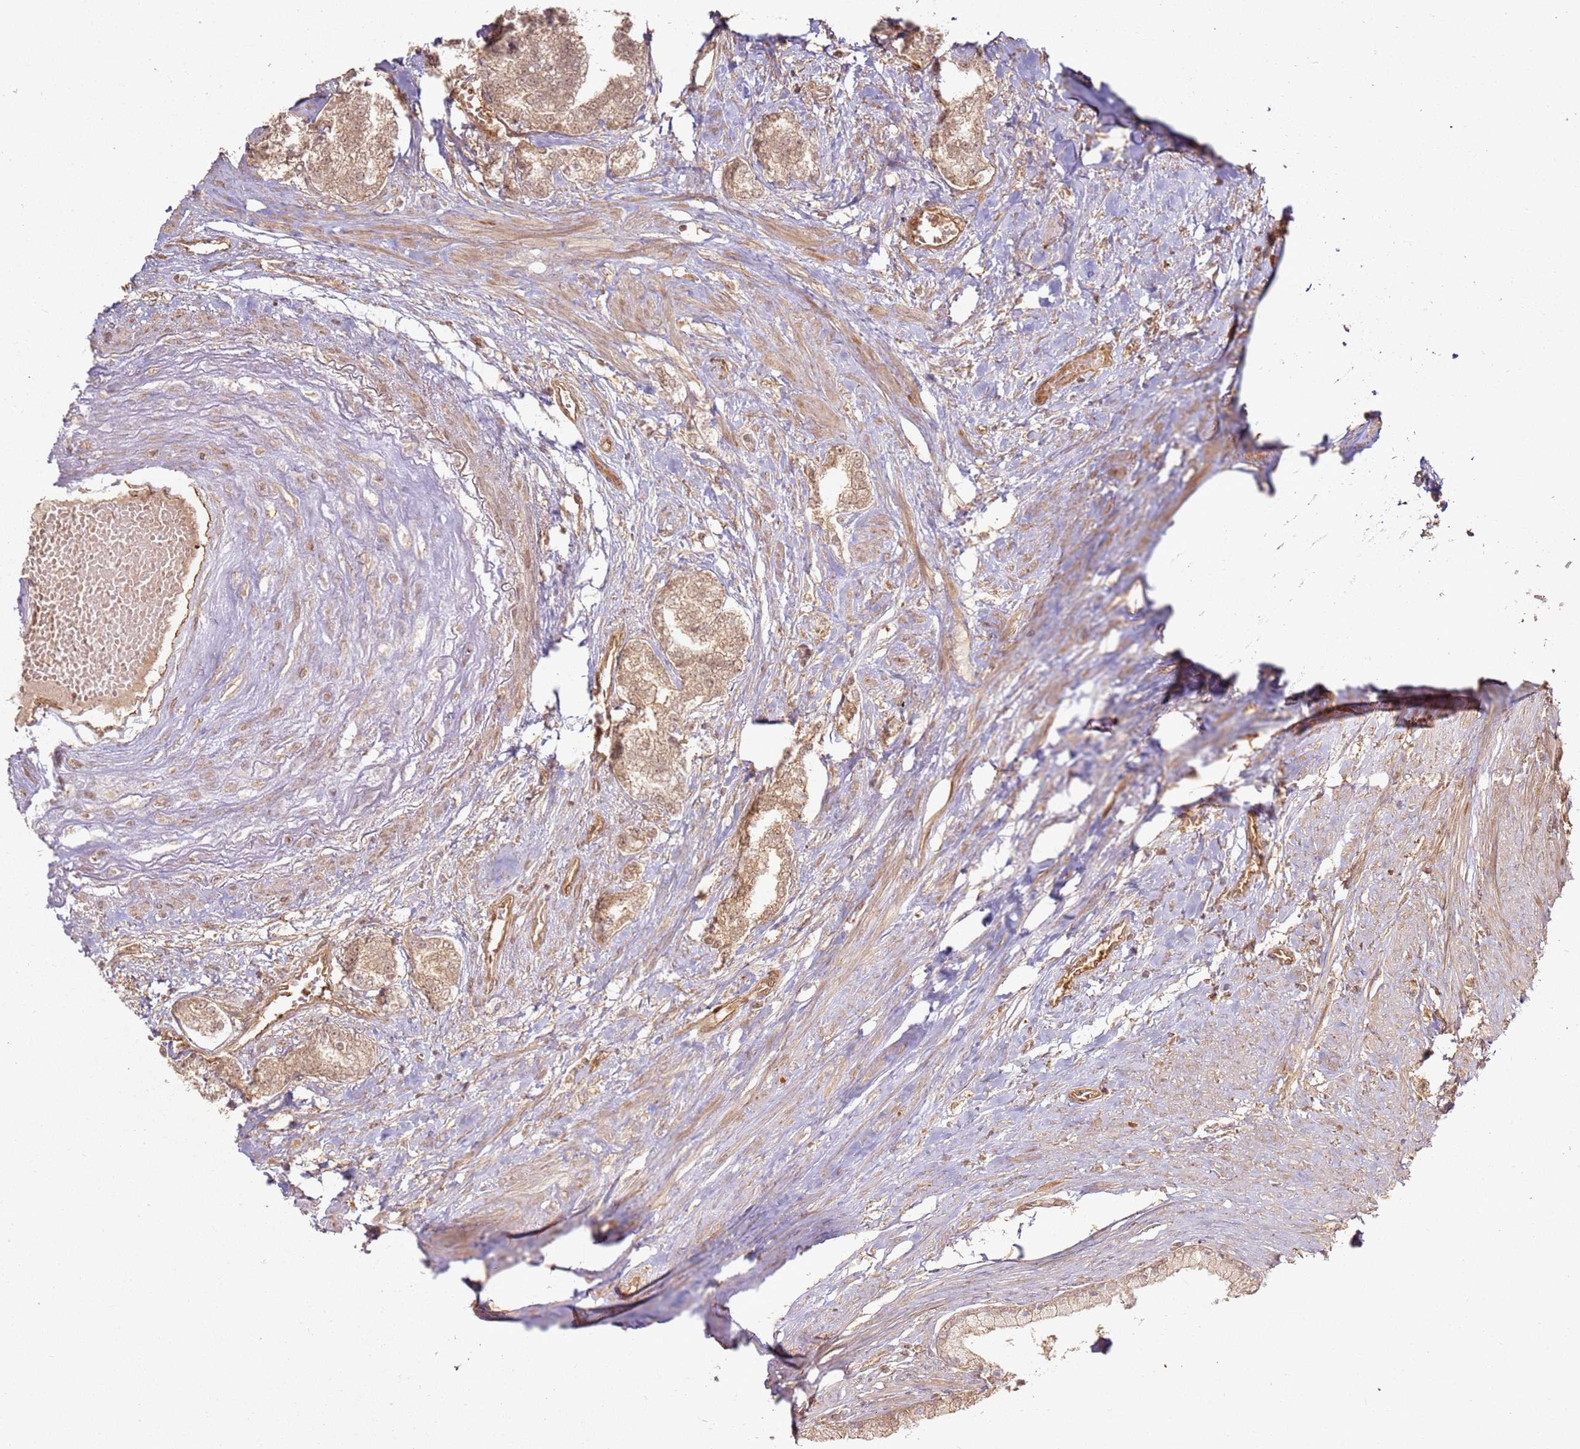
{"staining": {"intensity": "weak", "quantity": ">75%", "location": "cytoplasmic/membranous"}, "tissue": "prostate cancer", "cell_type": "Tumor cells", "image_type": "cancer", "snomed": [{"axis": "morphology", "description": "Adenocarcinoma, High grade"}, {"axis": "topography", "description": "Prostate"}], "caption": "Prostate cancer tissue demonstrates weak cytoplasmic/membranous staining in about >75% of tumor cells, visualized by immunohistochemistry.", "gene": "ZNF776", "patient": {"sex": "male", "age": 64}}